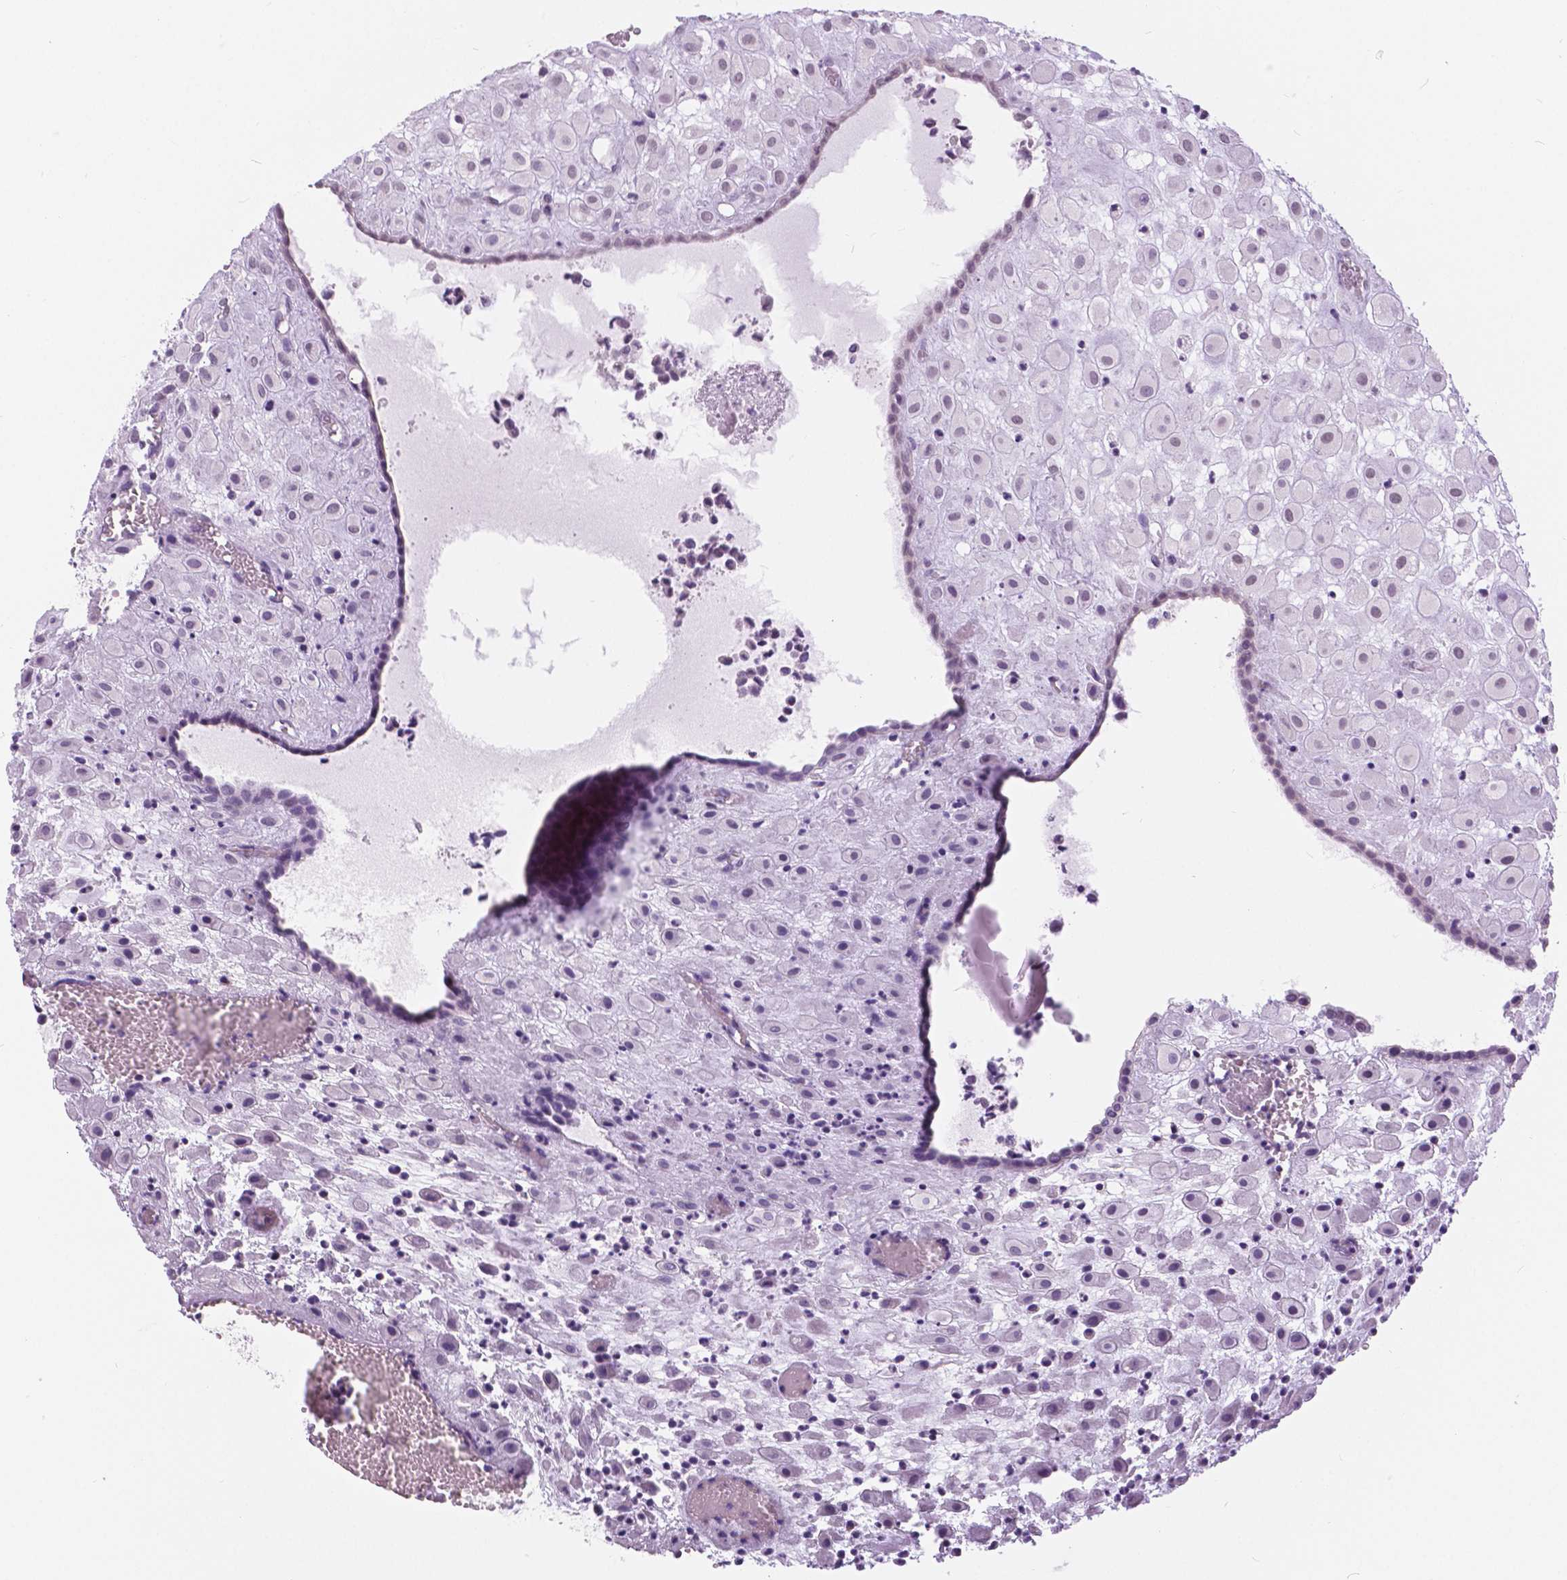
{"staining": {"intensity": "negative", "quantity": "none", "location": "none"}, "tissue": "placenta", "cell_type": "Decidual cells", "image_type": "normal", "snomed": [{"axis": "morphology", "description": "Normal tissue, NOS"}, {"axis": "topography", "description": "Placenta"}], "caption": "Histopathology image shows no significant protein expression in decidual cells of benign placenta. (Stains: DAB IHC with hematoxylin counter stain, Microscopy: brightfield microscopy at high magnification).", "gene": "MYOM1", "patient": {"sex": "female", "age": 24}}